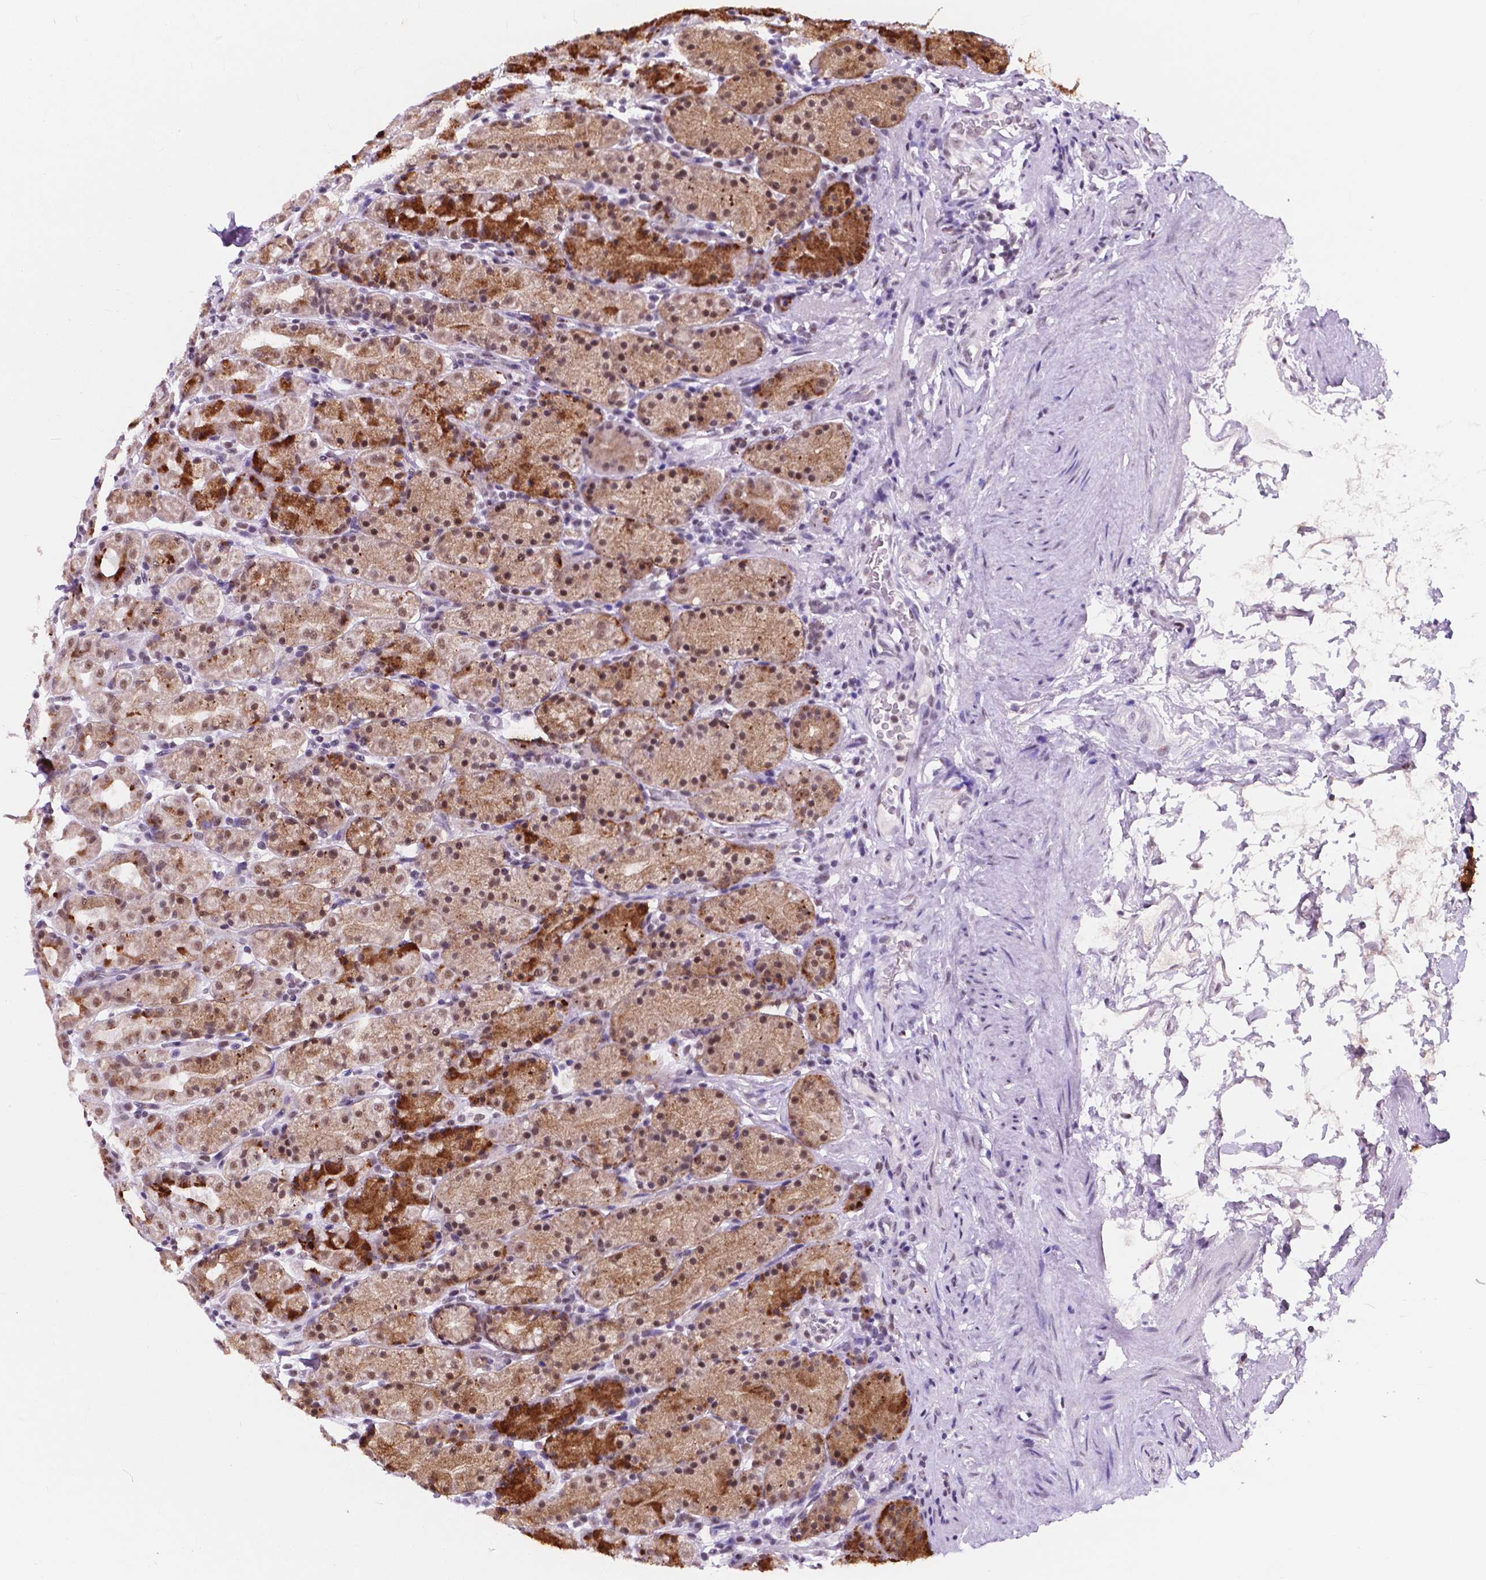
{"staining": {"intensity": "moderate", "quantity": "25%-75%", "location": "cytoplasmic/membranous,nuclear"}, "tissue": "stomach", "cell_type": "Glandular cells", "image_type": "normal", "snomed": [{"axis": "morphology", "description": "Normal tissue, NOS"}, {"axis": "topography", "description": "Stomach, upper"}, {"axis": "topography", "description": "Stomach"}], "caption": "About 25%-75% of glandular cells in benign stomach demonstrate moderate cytoplasmic/membranous,nuclear protein positivity as visualized by brown immunohistochemical staining.", "gene": "BCAS2", "patient": {"sex": "male", "age": 62}}